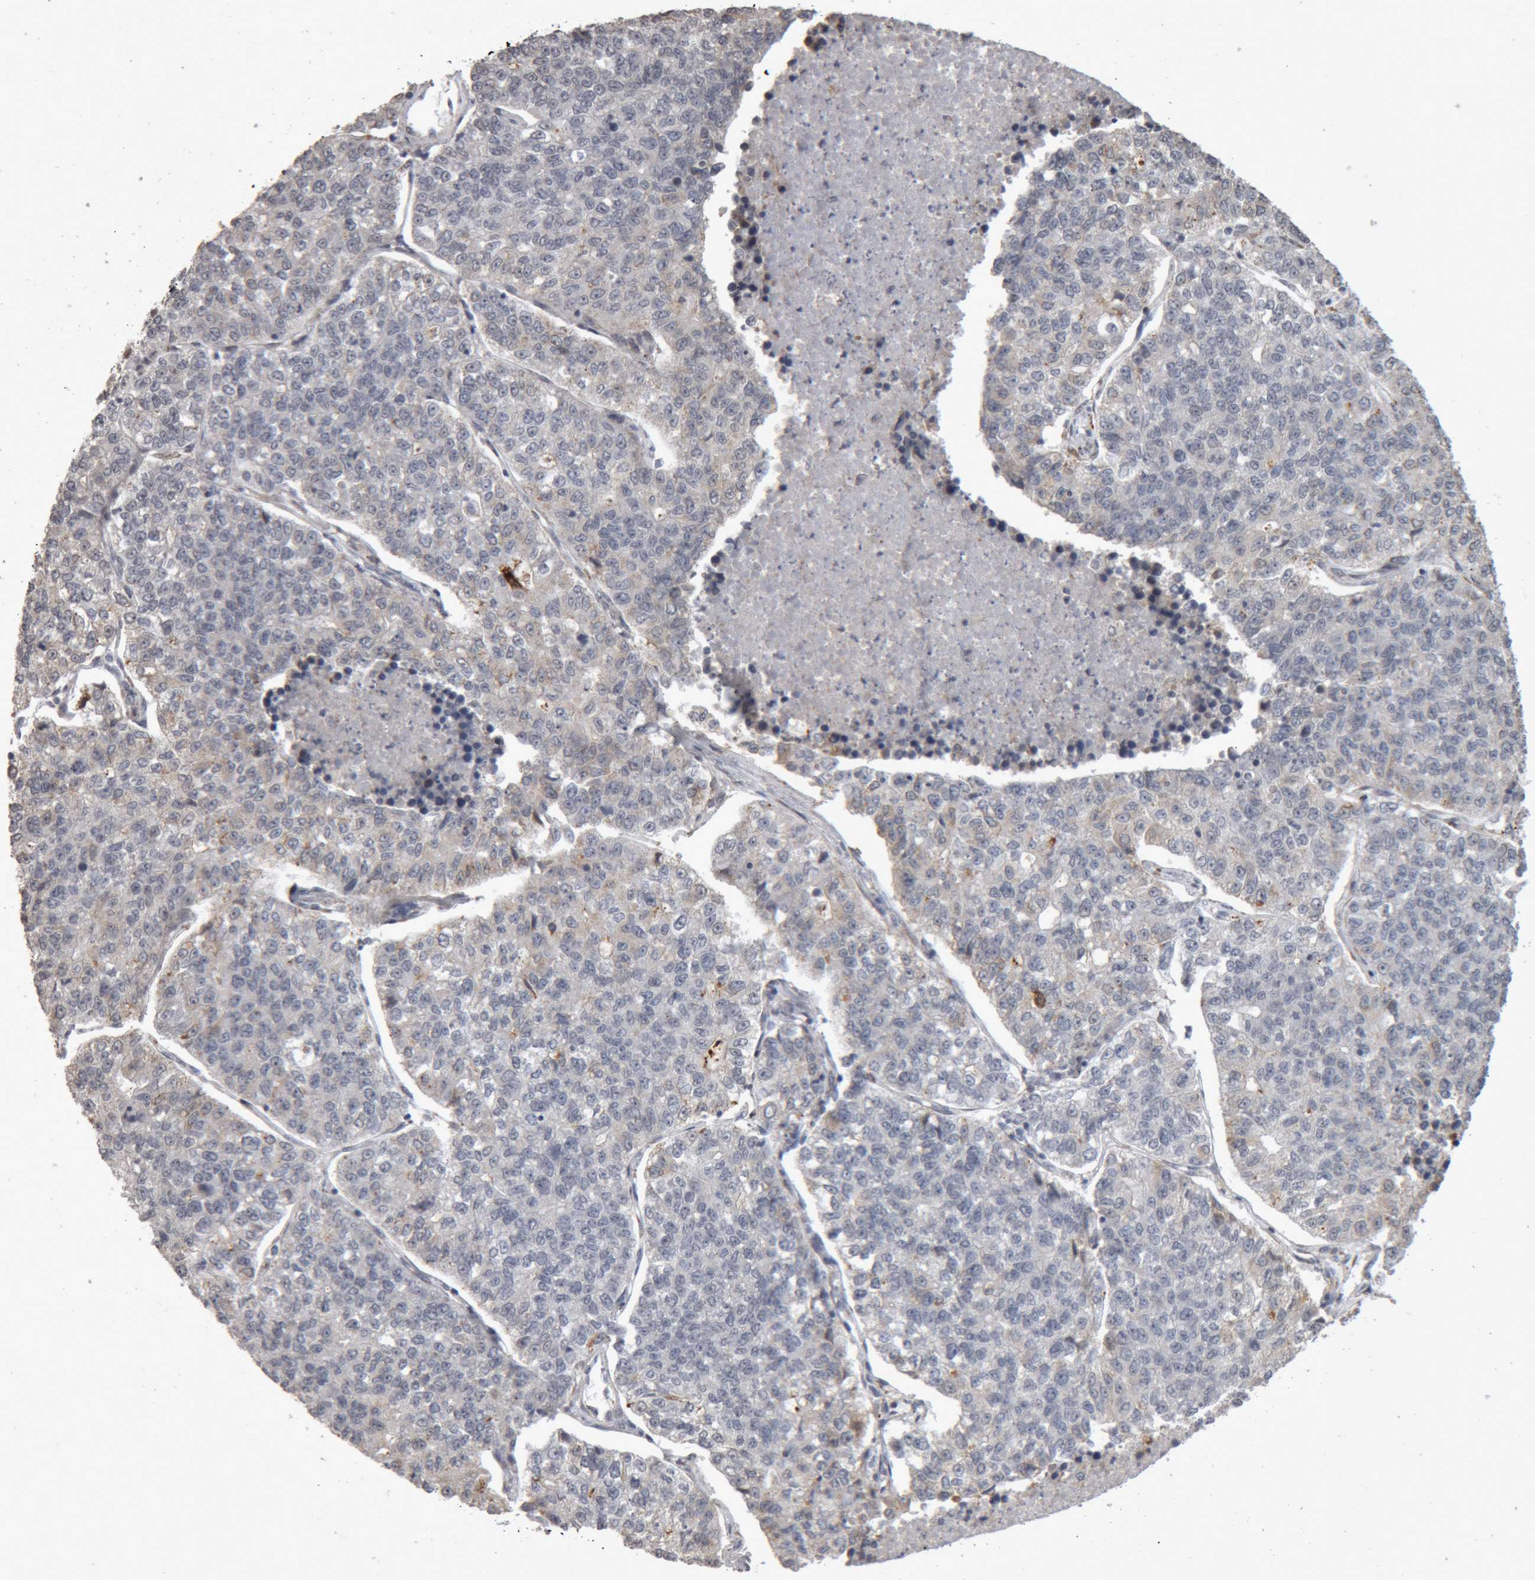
{"staining": {"intensity": "negative", "quantity": "none", "location": "none"}, "tissue": "lung cancer", "cell_type": "Tumor cells", "image_type": "cancer", "snomed": [{"axis": "morphology", "description": "Adenocarcinoma, NOS"}, {"axis": "topography", "description": "Lung"}], "caption": "Lung cancer was stained to show a protein in brown. There is no significant staining in tumor cells.", "gene": "MEP1A", "patient": {"sex": "male", "age": 49}}